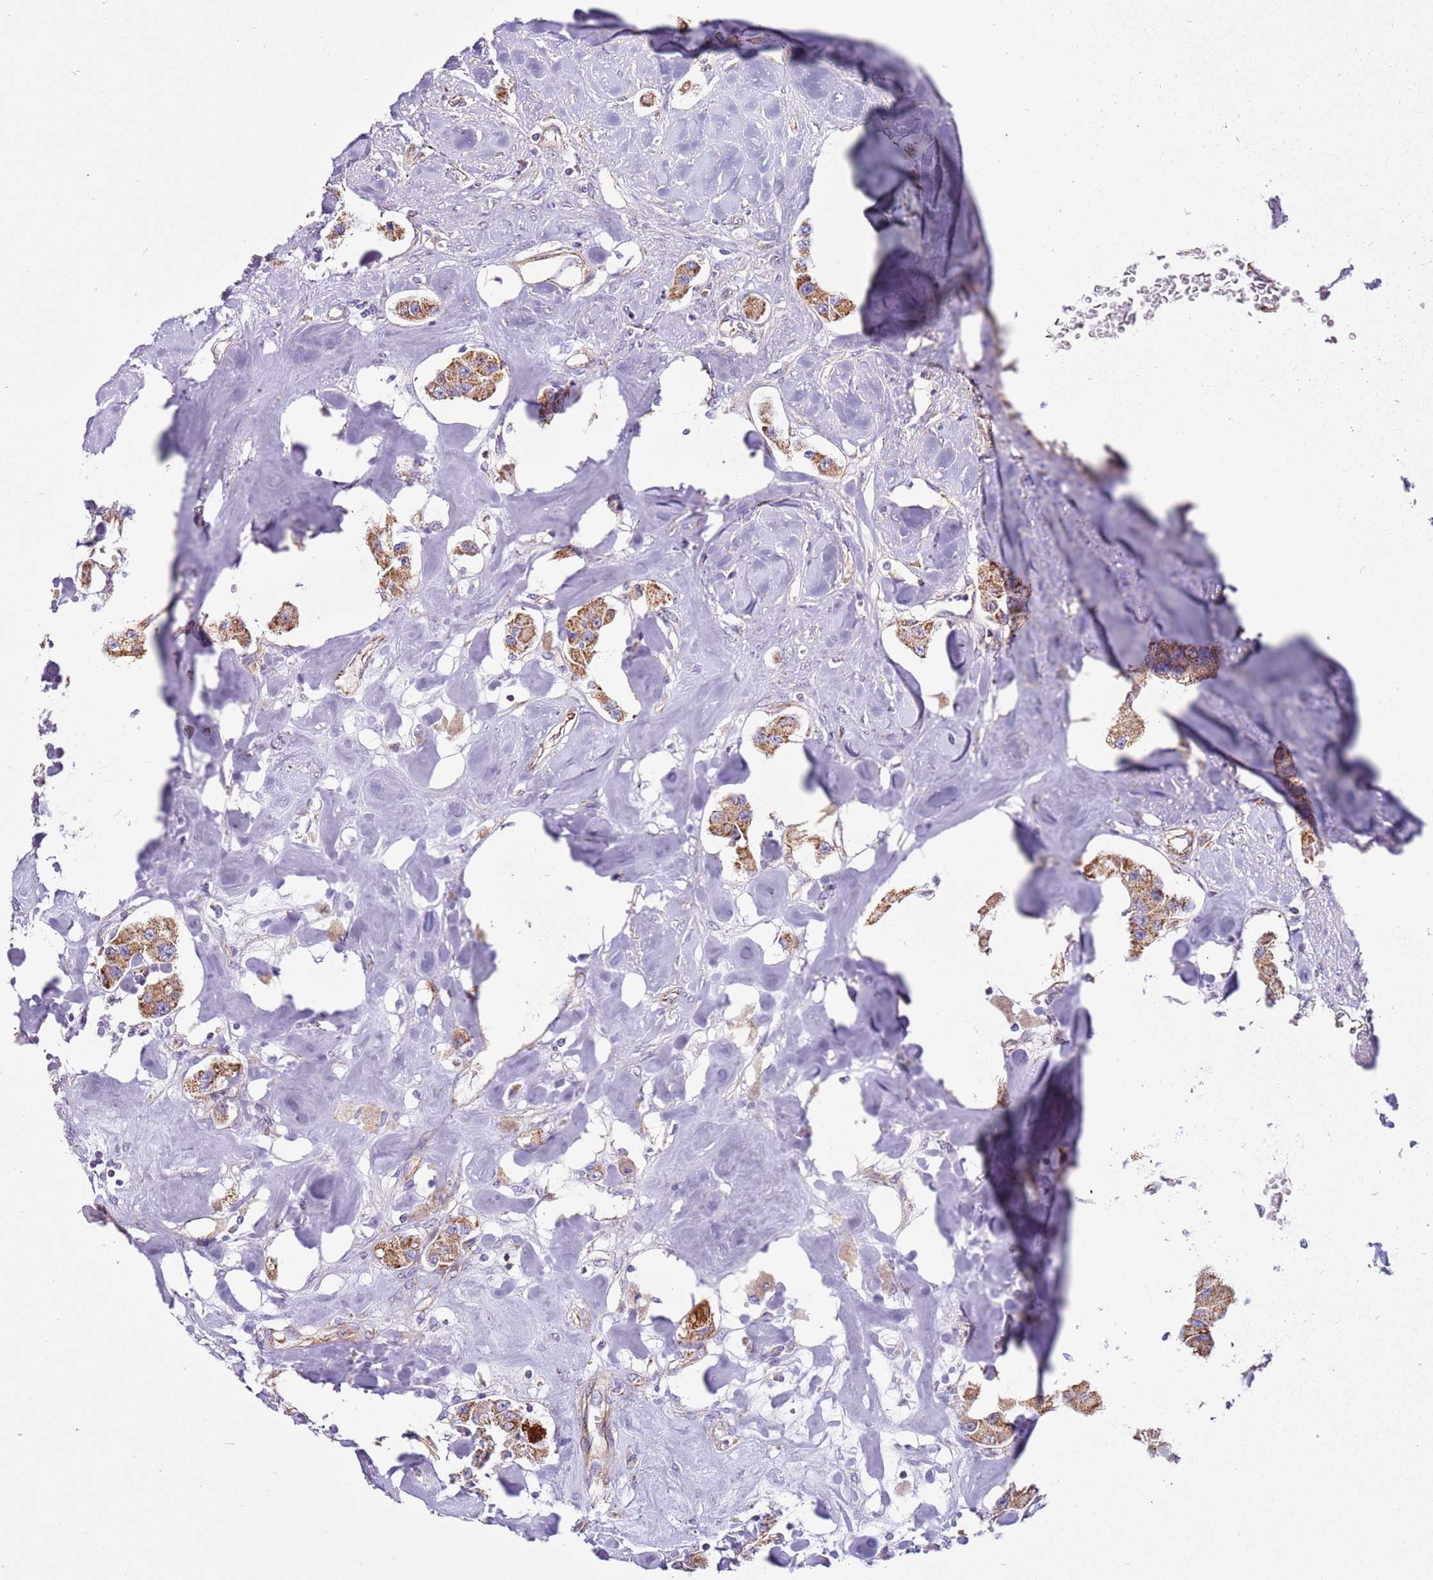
{"staining": {"intensity": "moderate", "quantity": ">75%", "location": "cytoplasmic/membranous"}, "tissue": "carcinoid", "cell_type": "Tumor cells", "image_type": "cancer", "snomed": [{"axis": "morphology", "description": "Carcinoid, malignant, NOS"}, {"axis": "topography", "description": "Pancreas"}], "caption": "Human carcinoid (malignant) stained with a brown dye demonstrates moderate cytoplasmic/membranous positive staining in about >75% of tumor cells.", "gene": "MRPL20", "patient": {"sex": "male", "age": 41}}